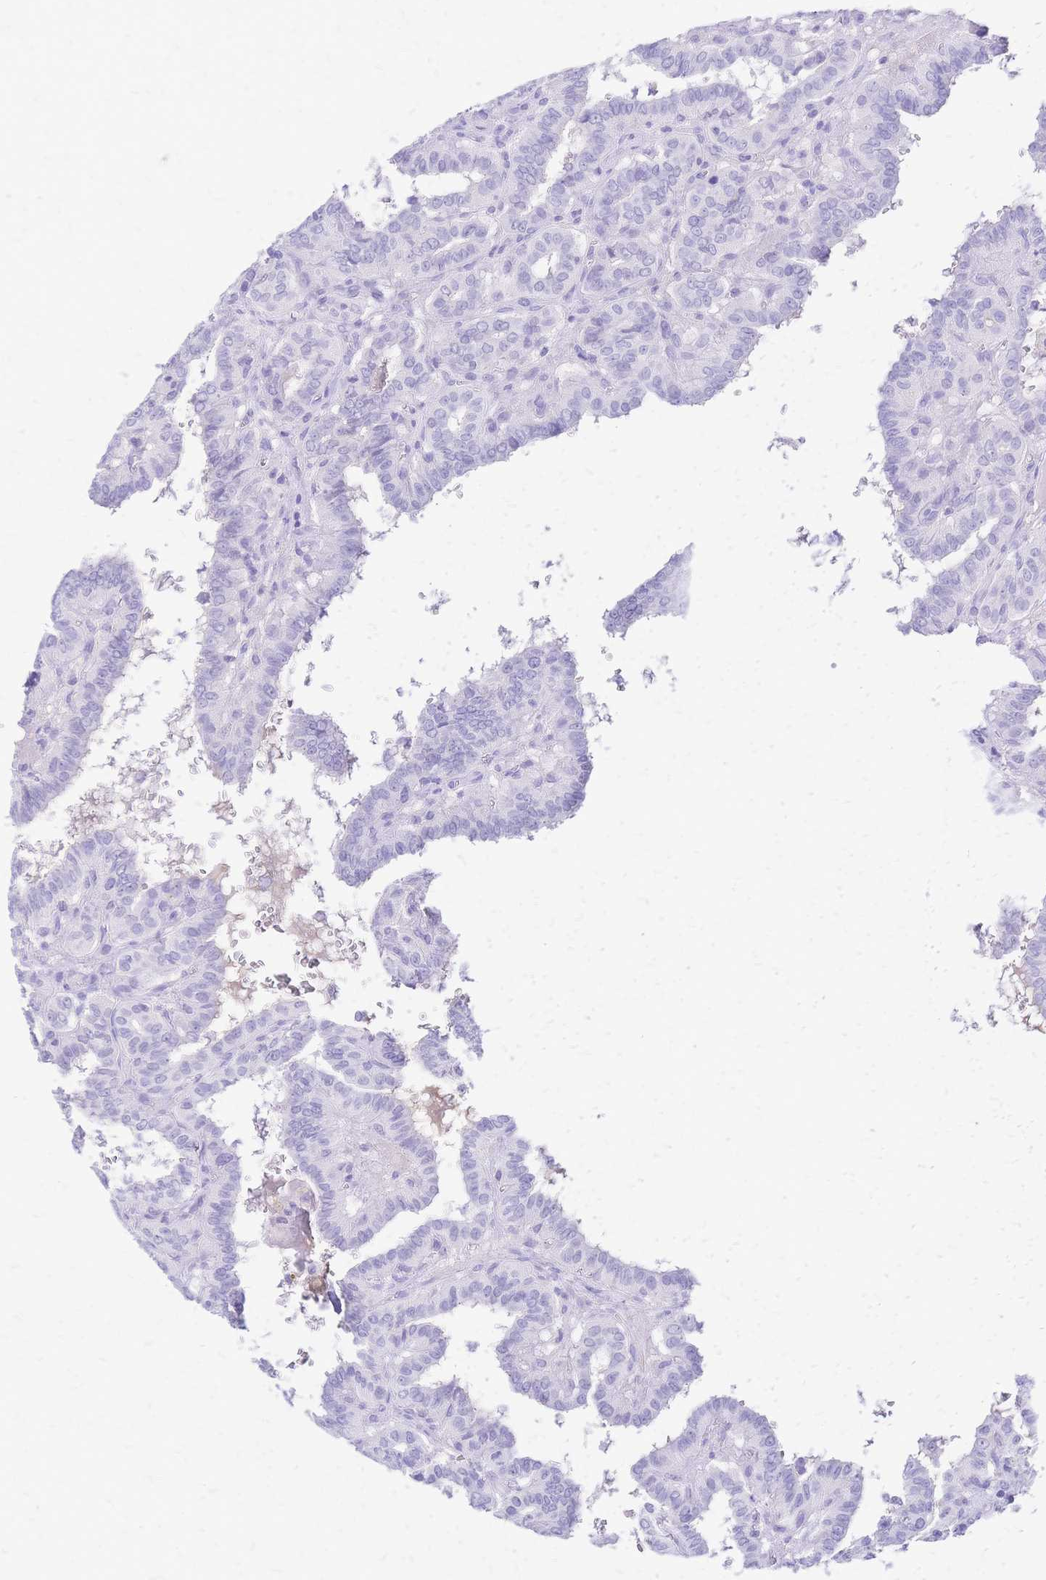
{"staining": {"intensity": "negative", "quantity": "none", "location": "none"}, "tissue": "thyroid cancer", "cell_type": "Tumor cells", "image_type": "cancer", "snomed": [{"axis": "morphology", "description": "Papillary adenocarcinoma, NOS"}, {"axis": "topography", "description": "Thyroid gland"}], "caption": "High power microscopy micrograph of an immunohistochemistry (IHC) micrograph of thyroid cancer, revealing no significant staining in tumor cells.", "gene": "FA2H", "patient": {"sex": "female", "age": 21}}